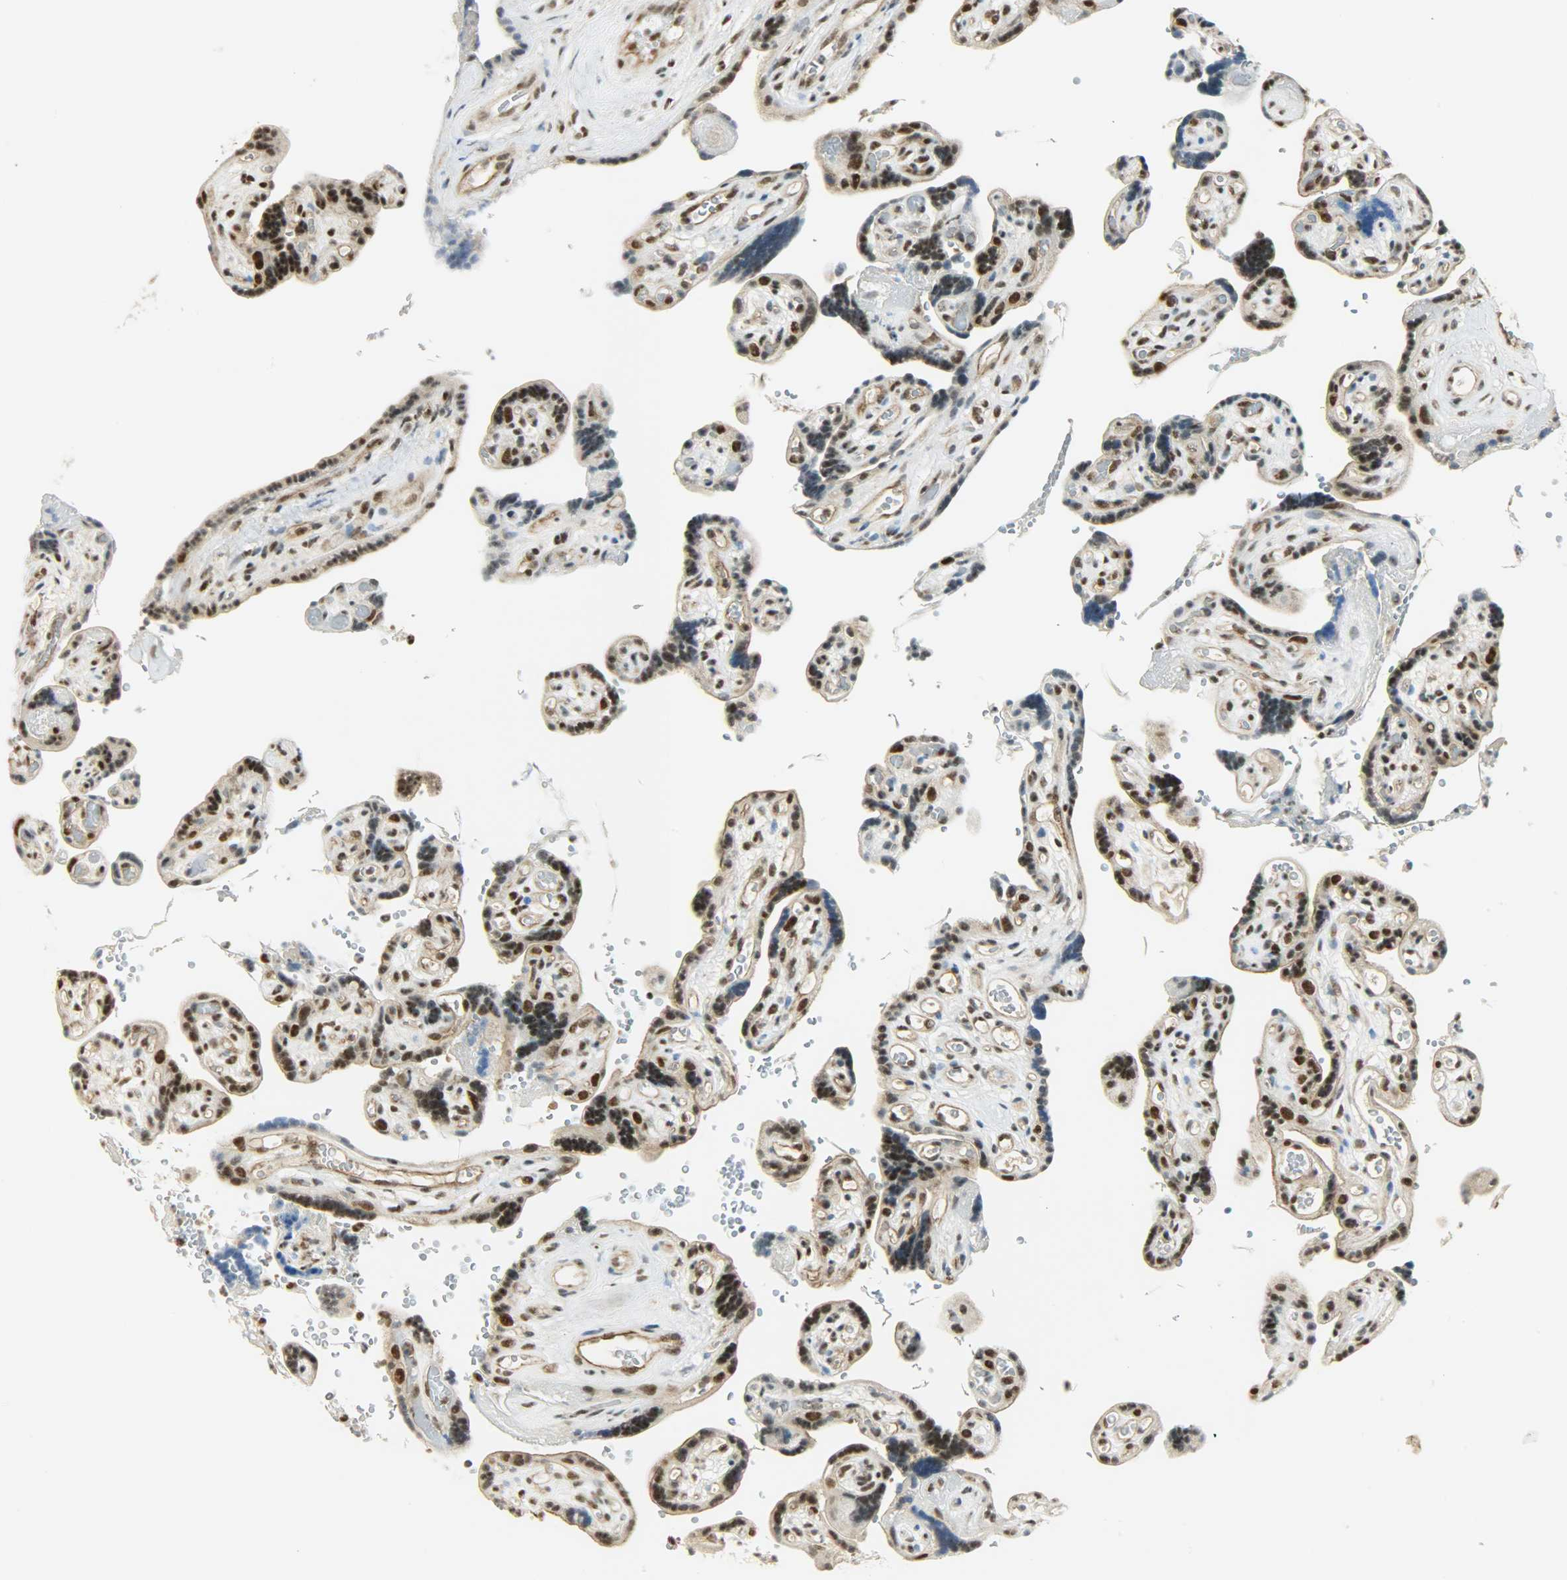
{"staining": {"intensity": "strong", "quantity": ">75%", "location": "nuclear"}, "tissue": "placenta", "cell_type": "Trophoblastic cells", "image_type": "normal", "snomed": [{"axis": "morphology", "description": "Normal tissue, NOS"}, {"axis": "topography", "description": "Placenta"}], "caption": "An image of placenta stained for a protein exhibits strong nuclear brown staining in trophoblastic cells. The staining was performed using DAB to visualize the protein expression in brown, while the nuclei were stained in blue with hematoxylin (Magnification: 20x).", "gene": "SUGP1", "patient": {"sex": "female", "age": 30}}